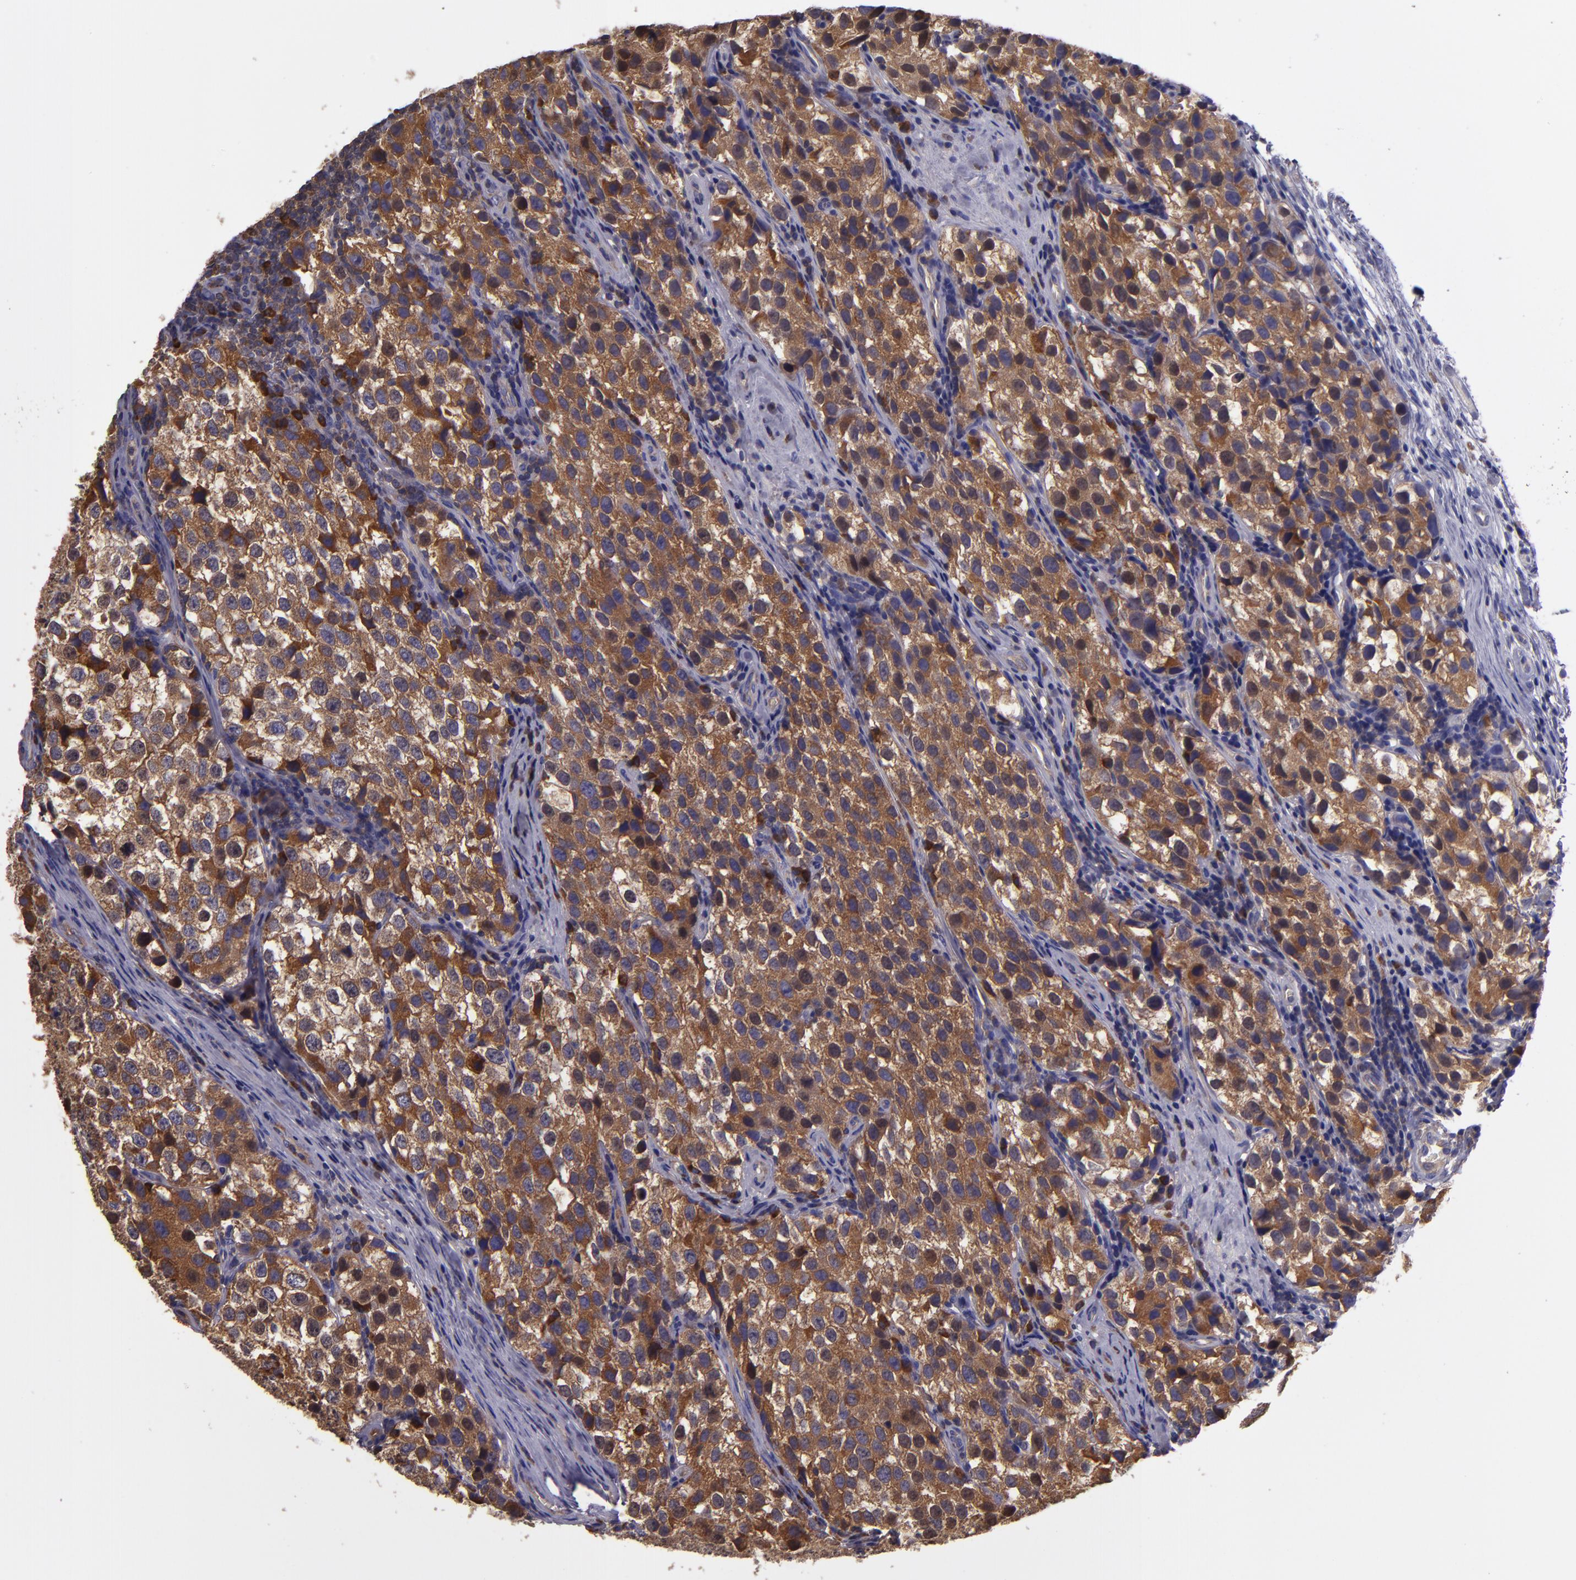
{"staining": {"intensity": "moderate", "quantity": ">75%", "location": "cytoplasmic/membranous"}, "tissue": "testis cancer", "cell_type": "Tumor cells", "image_type": "cancer", "snomed": [{"axis": "morphology", "description": "Seminoma, NOS"}, {"axis": "topography", "description": "Testis"}], "caption": "Moderate cytoplasmic/membranous staining for a protein is appreciated in approximately >75% of tumor cells of testis cancer using IHC.", "gene": "CARS1", "patient": {"sex": "male", "age": 39}}